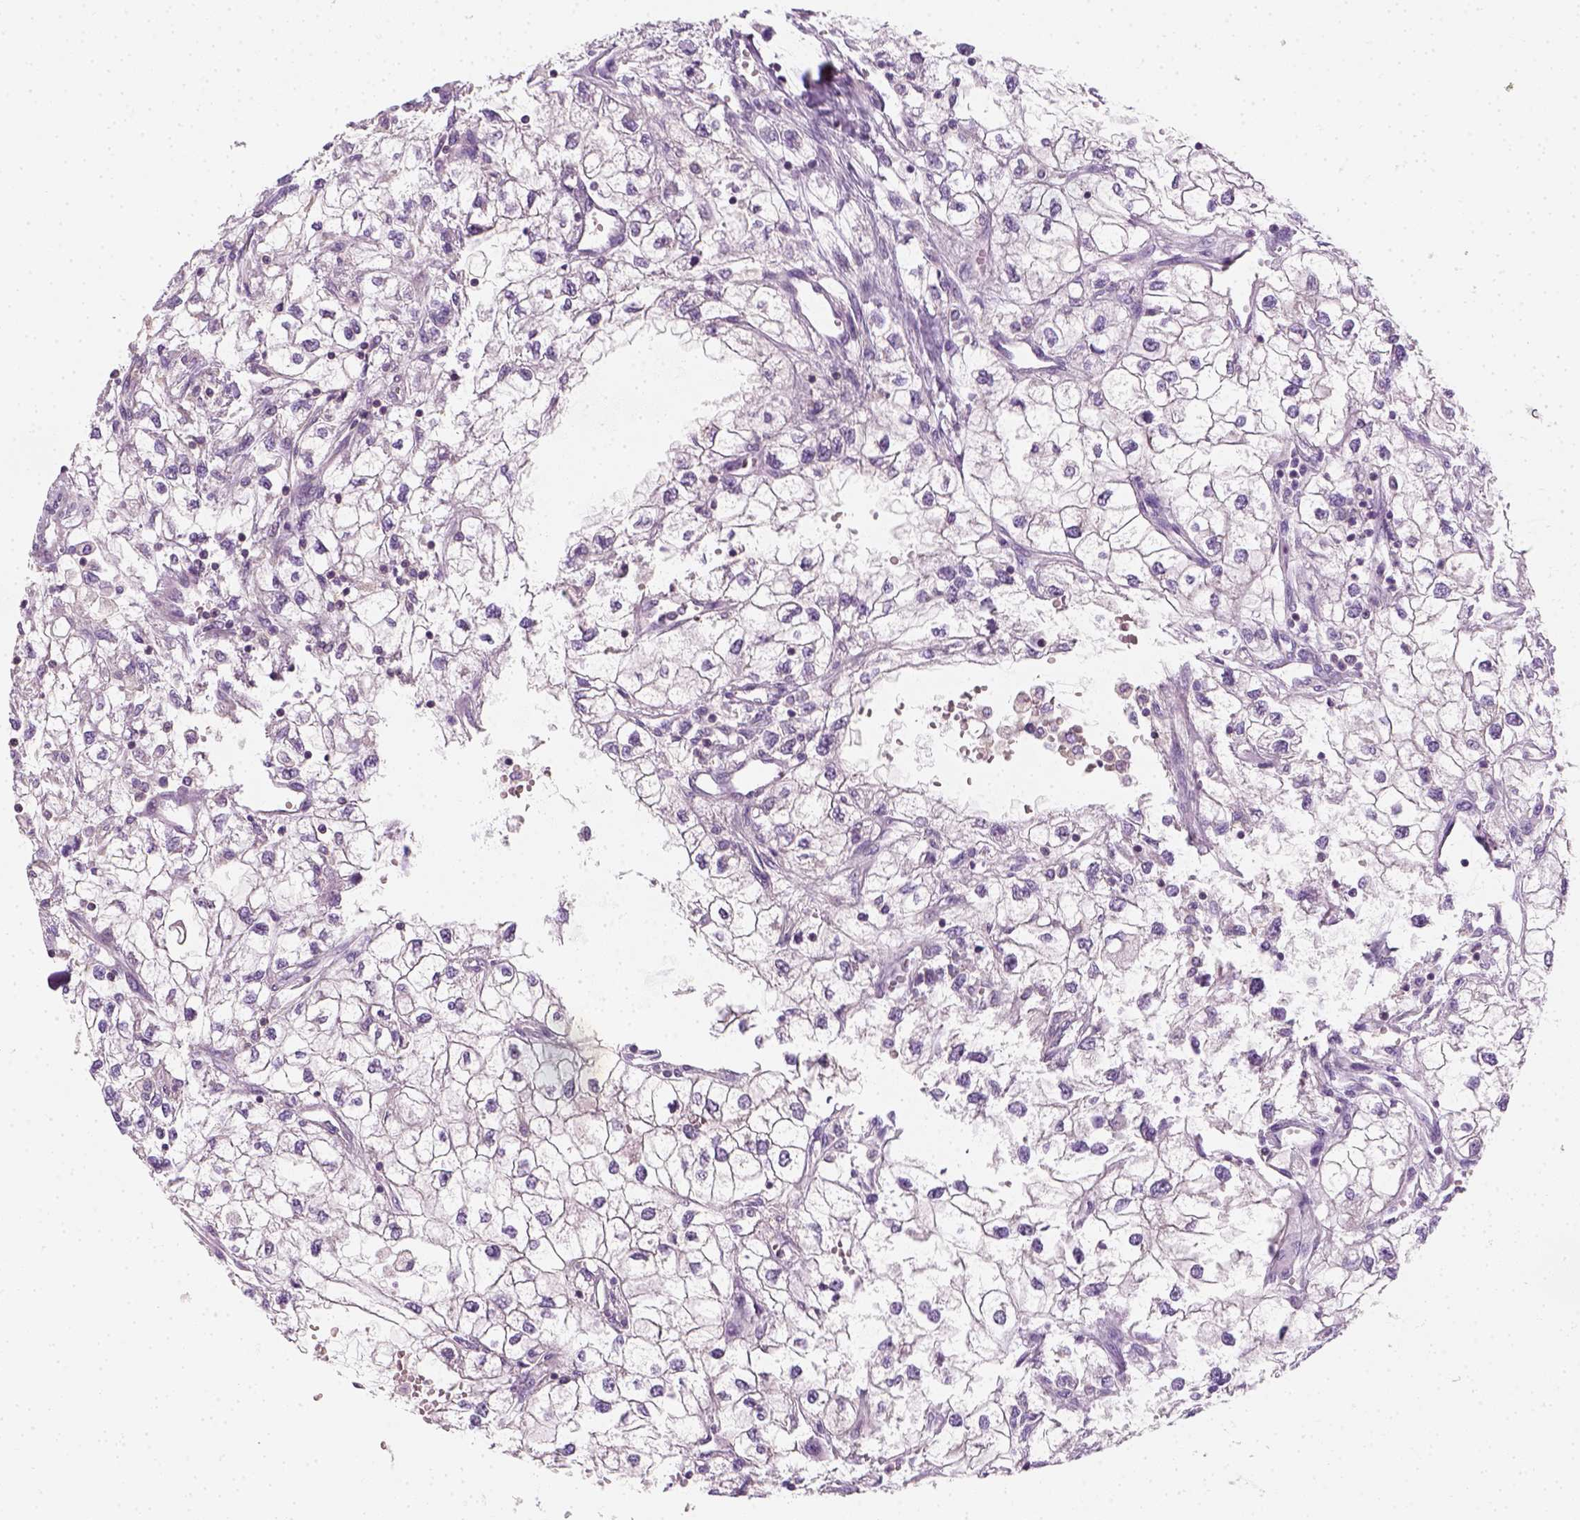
{"staining": {"intensity": "negative", "quantity": "none", "location": "none"}, "tissue": "renal cancer", "cell_type": "Tumor cells", "image_type": "cancer", "snomed": [{"axis": "morphology", "description": "Adenocarcinoma, NOS"}, {"axis": "topography", "description": "Kidney"}], "caption": "IHC of human renal adenocarcinoma displays no expression in tumor cells.", "gene": "EPHB1", "patient": {"sex": "male", "age": 59}}